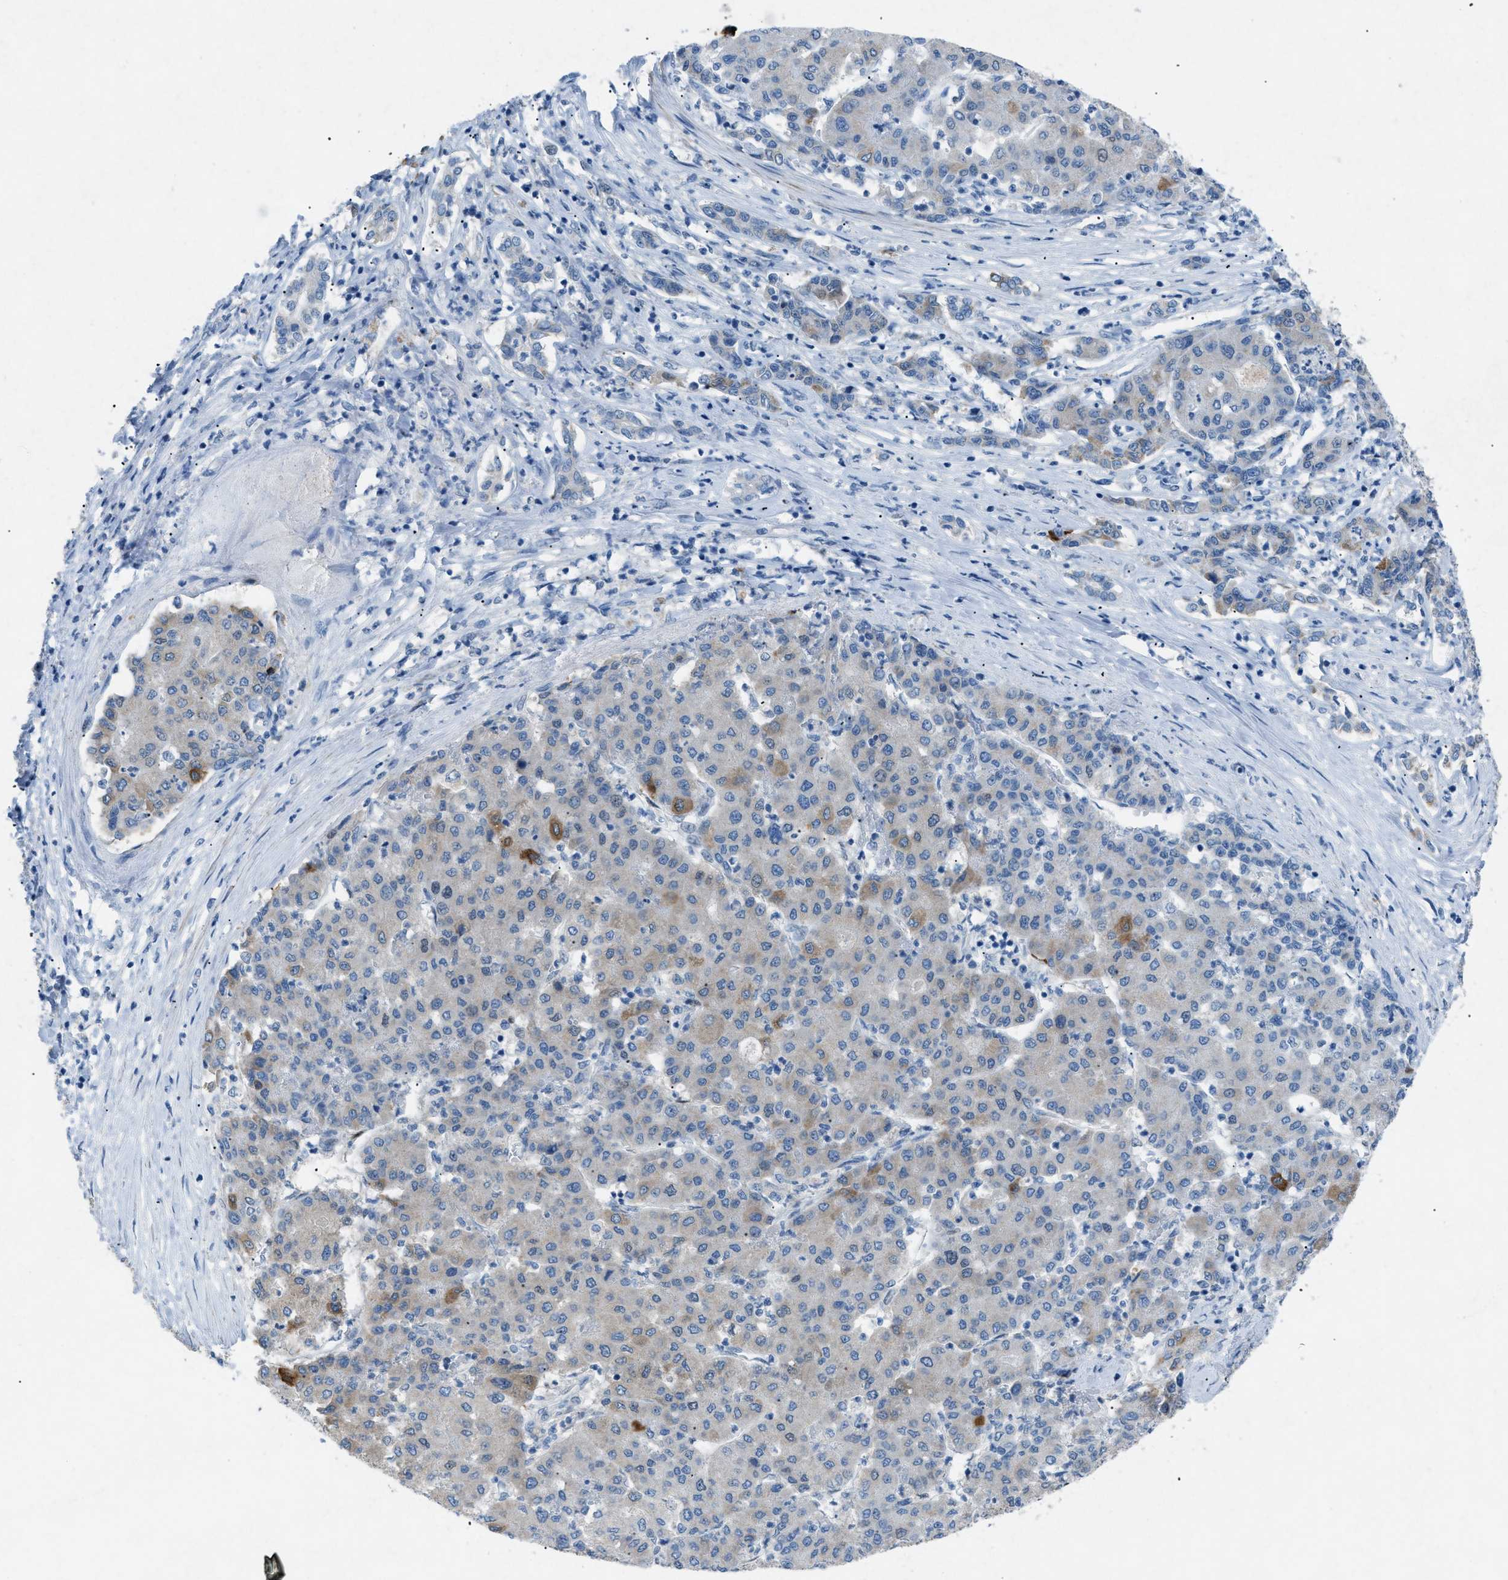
{"staining": {"intensity": "strong", "quantity": "<25%", "location": "cytoplasmic/membranous"}, "tissue": "liver cancer", "cell_type": "Tumor cells", "image_type": "cancer", "snomed": [{"axis": "morphology", "description": "Carcinoma, Hepatocellular, NOS"}, {"axis": "topography", "description": "Liver"}], "caption": "High-power microscopy captured an immunohistochemistry histopathology image of liver hepatocellular carcinoma, revealing strong cytoplasmic/membranous positivity in approximately <25% of tumor cells.", "gene": "TASOR", "patient": {"sex": "male", "age": 65}}